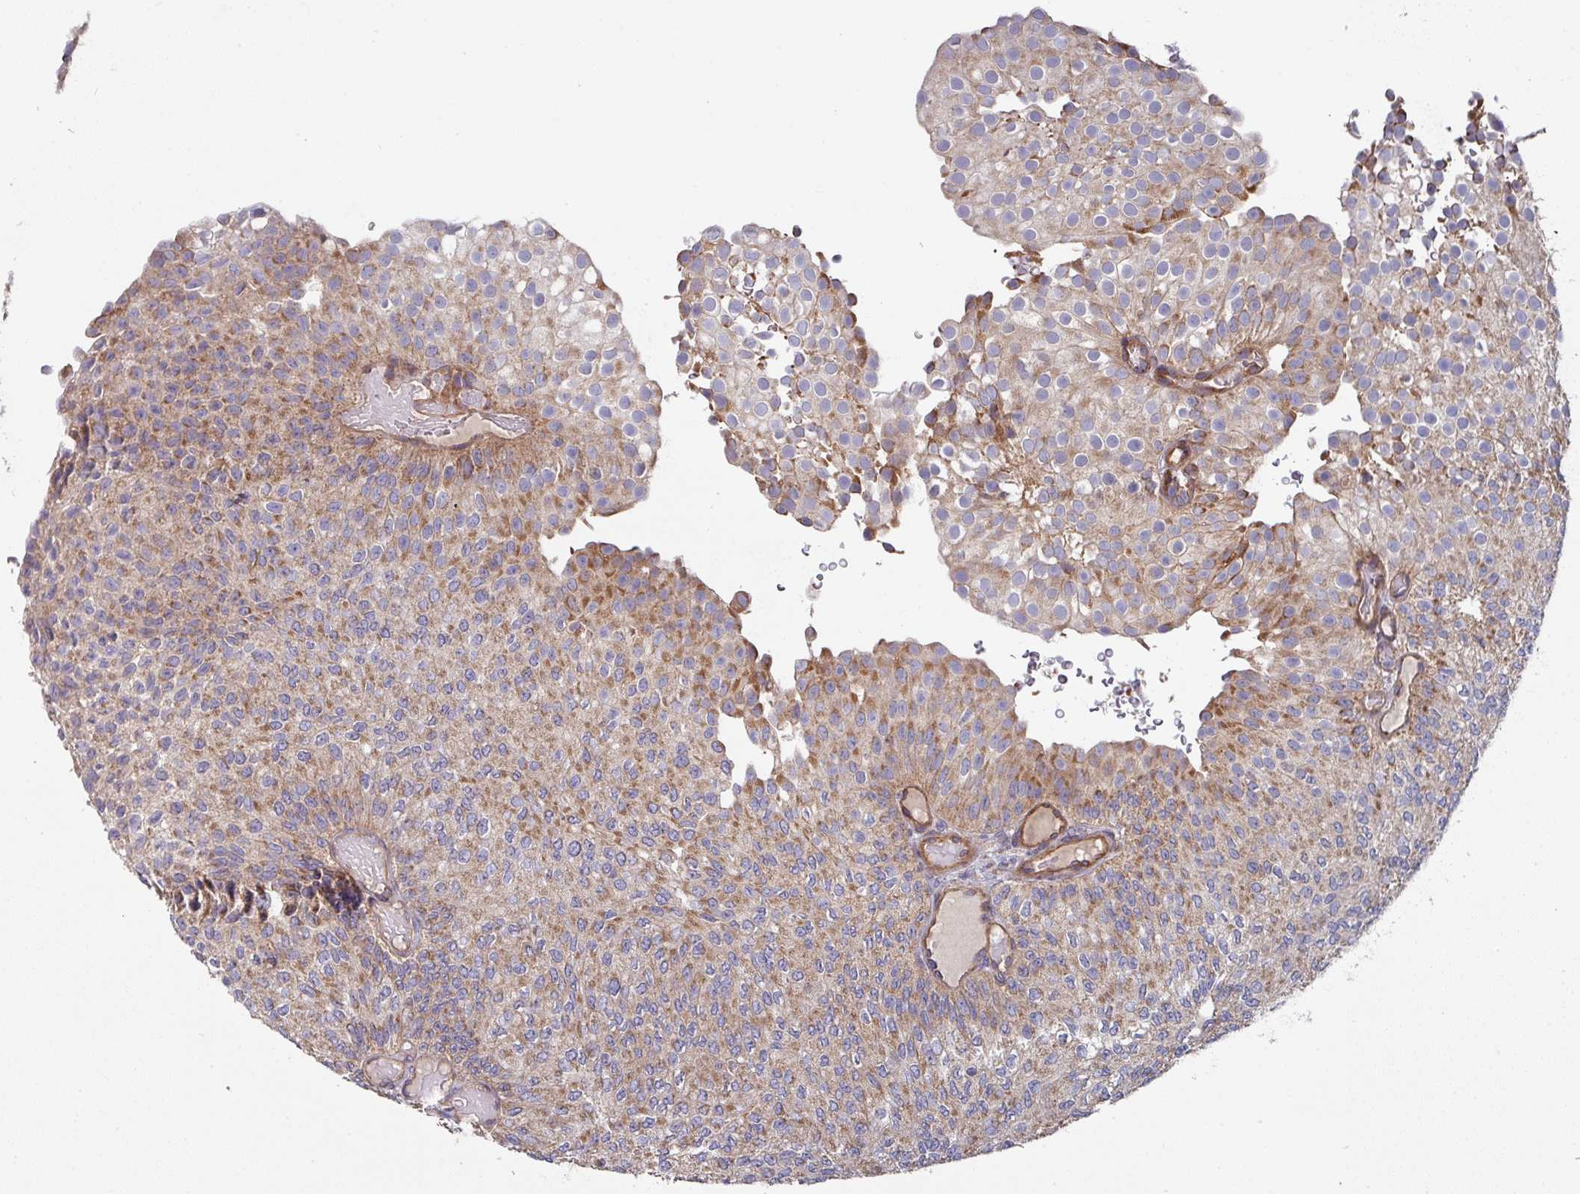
{"staining": {"intensity": "moderate", "quantity": ">75%", "location": "cytoplasmic/membranous"}, "tissue": "urothelial cancer", "cell_type": "Tumor cells", "image_type": "cancer", "snomed": [{"axis": "morphology", "description": "Urothelial carcinoma, Low grade"}, {"axis": "topography", "description": "Urinary bladder"}], "caption": "This is a photomicrograph of immunohistochemistry staining of low-grade urothelial carcinoma, which shows moderate staining in the cytoplasmic/membranous of tumor cells.", "gene": "DCAF12L2", "patient": {"sex": "male", "age": 78}}